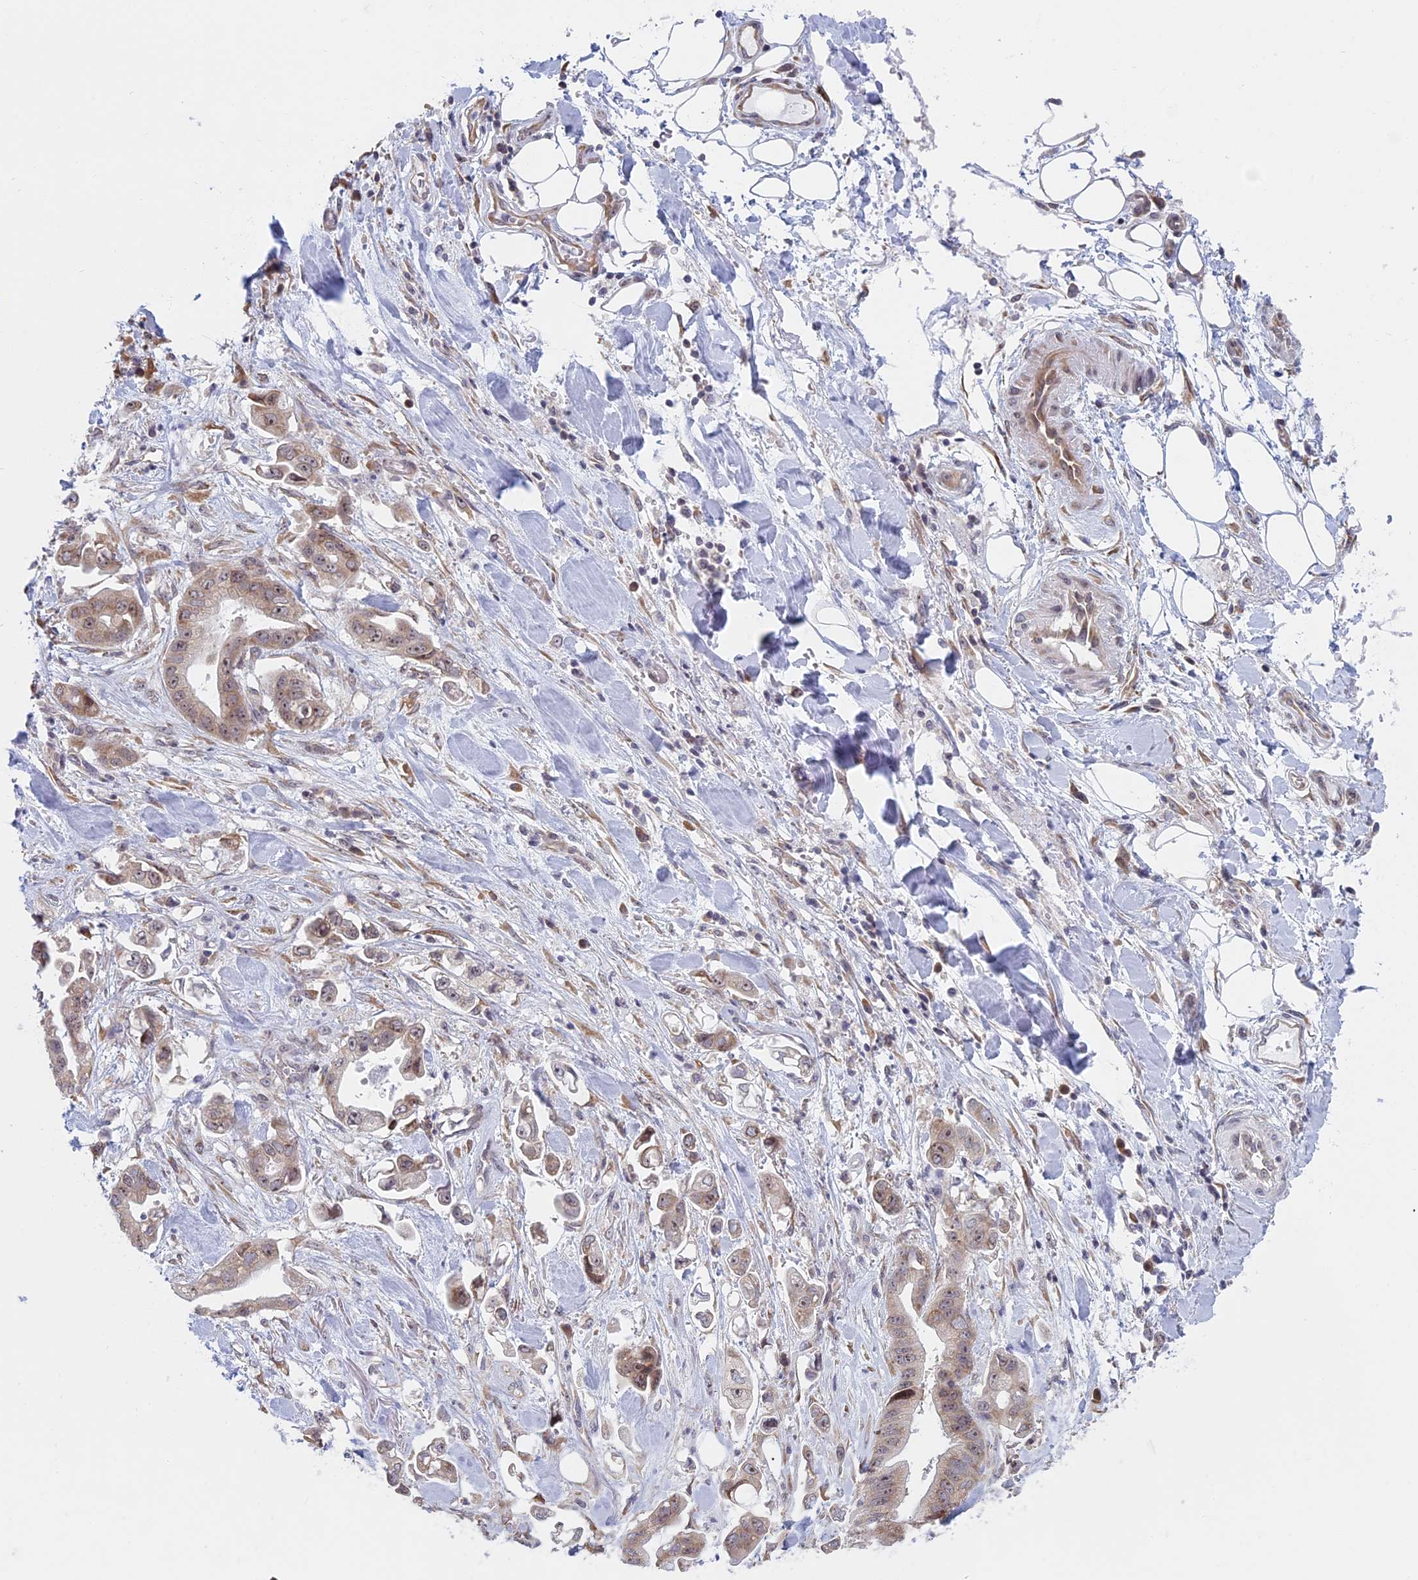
{"staining": {"intensity": "weak", "quantity": ">75%", "location": "cytoplasmic/membranous,nuclear"}, "tissue": "stomach cancer", "cell_type": "Tumor cells", "image_type": "cancer", "snomed": [{"axis": "morphology", "description": "Adenocarcinoma, NOS"}, {"axis": "topography", "description": "Stomach"}], "caption": "High-magnification brightfield microscopy of stomach cancer (adenocarcinoma) stained with DAB (3,3'-diaminobenzidine) (brown) and counterstained with hematoxylin (blue). tumor cells exhibit weak cytoplasmic/membranous and nuclear staining is identified in about>75% of cells. (DAB (3,3'-diaminobenzidine) IHC, brown staining for protein, blue staining for nuclei).", "gene": "RPS19BP1", "patient": {"sex": "male", "age": 62}}